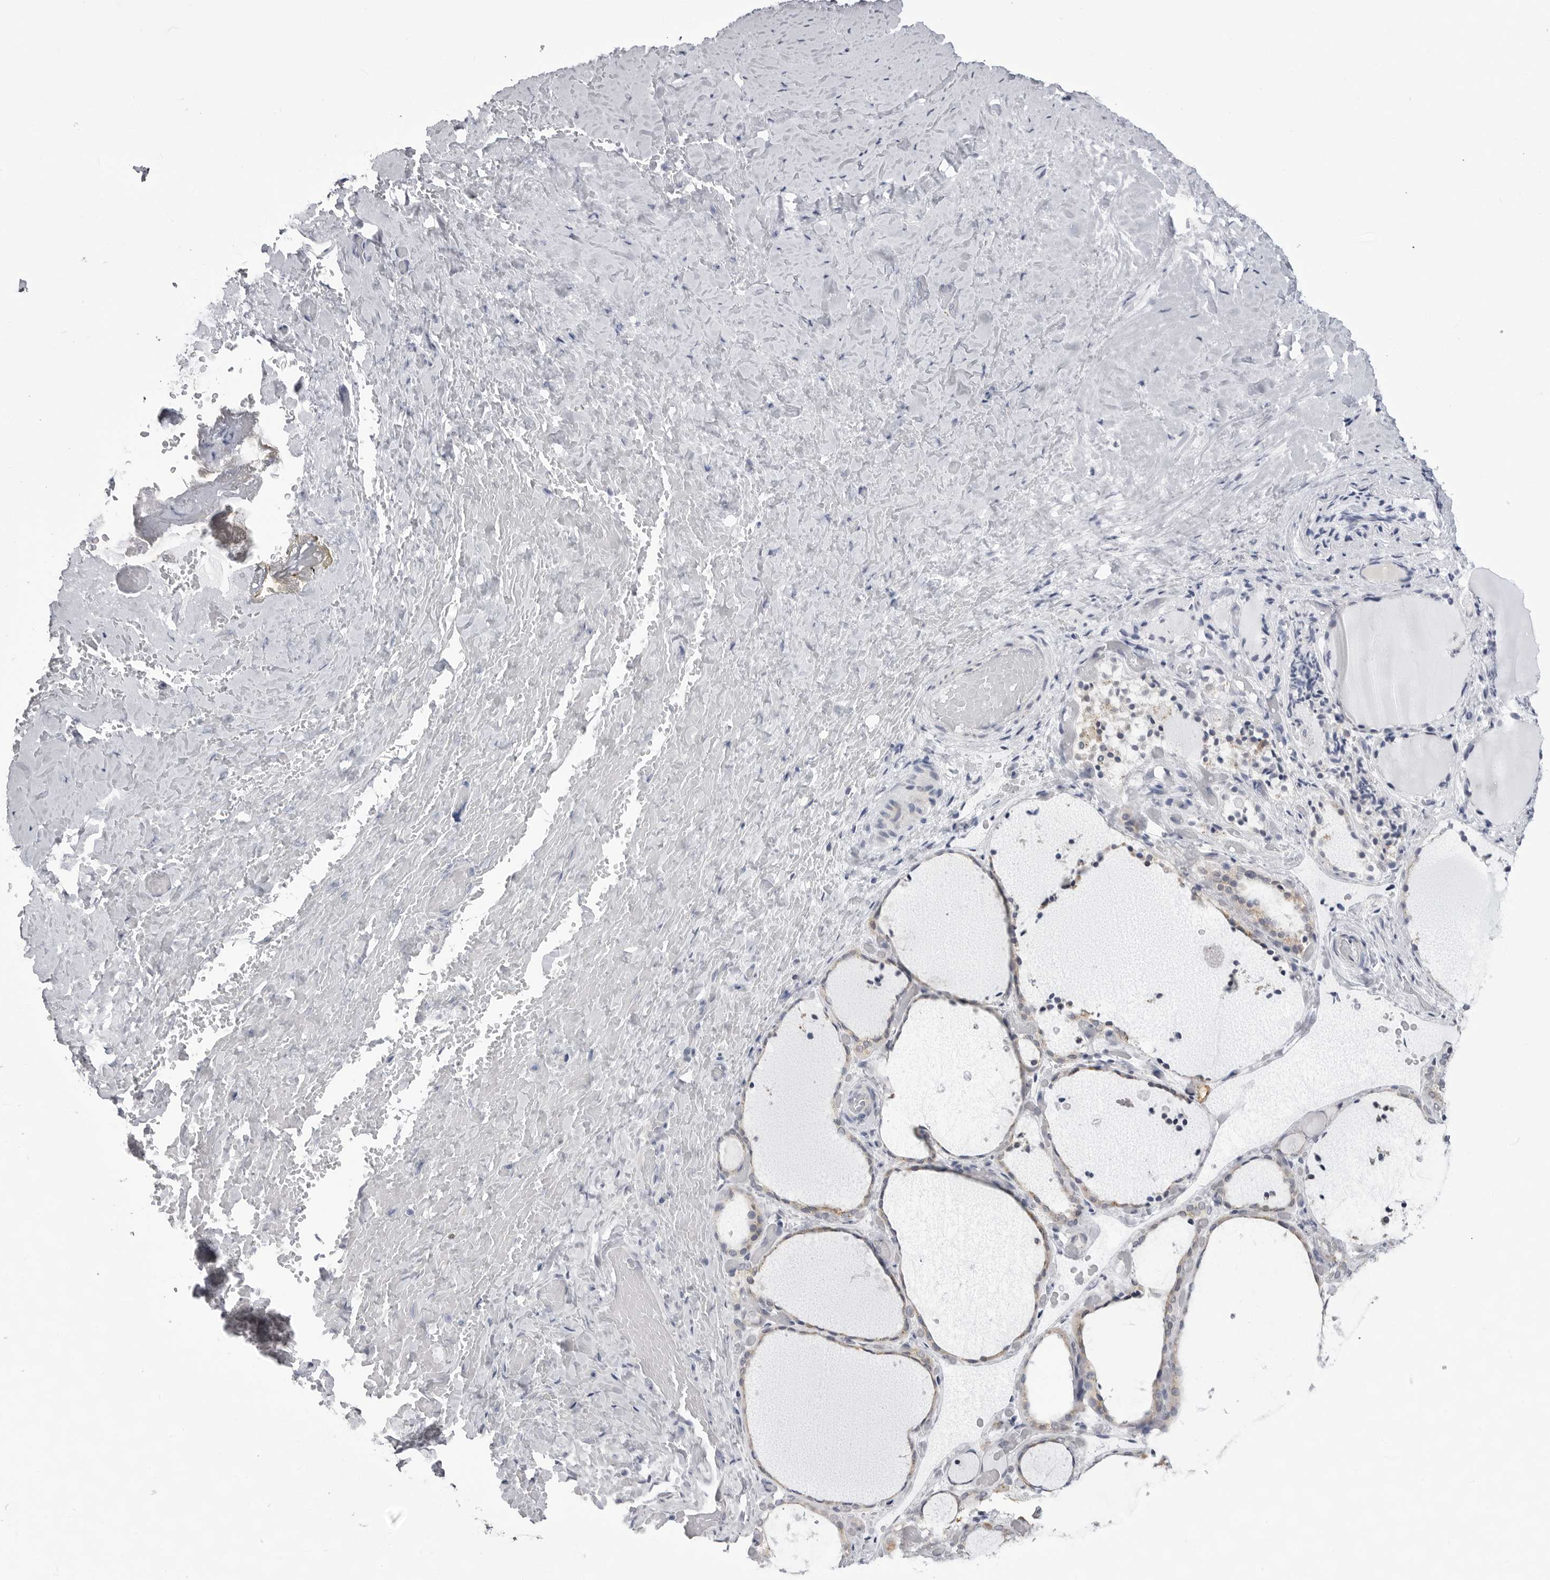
{"staining": {"intensity": "moderate", "quantity": "<25%", "location": "cytoplasmic/membranous"}, "tissue": "thyroid gland", "cell_type": "Glandular cells", "image_type": "normal", "snomed": [{"axis": "morphology", "description": "Normal tissue, NOS"}, {"axis": "topography", "description": "Thyroid gland"}], "caption": "An IHC micrograph of unremarkable tissue is shown. Protein staining in brown highlights moderate cytoplasmic/membranous positivity in thyroid gland within glandular cells.", "gene": "FH", "patient": {"sex": "female", "age": 44}}